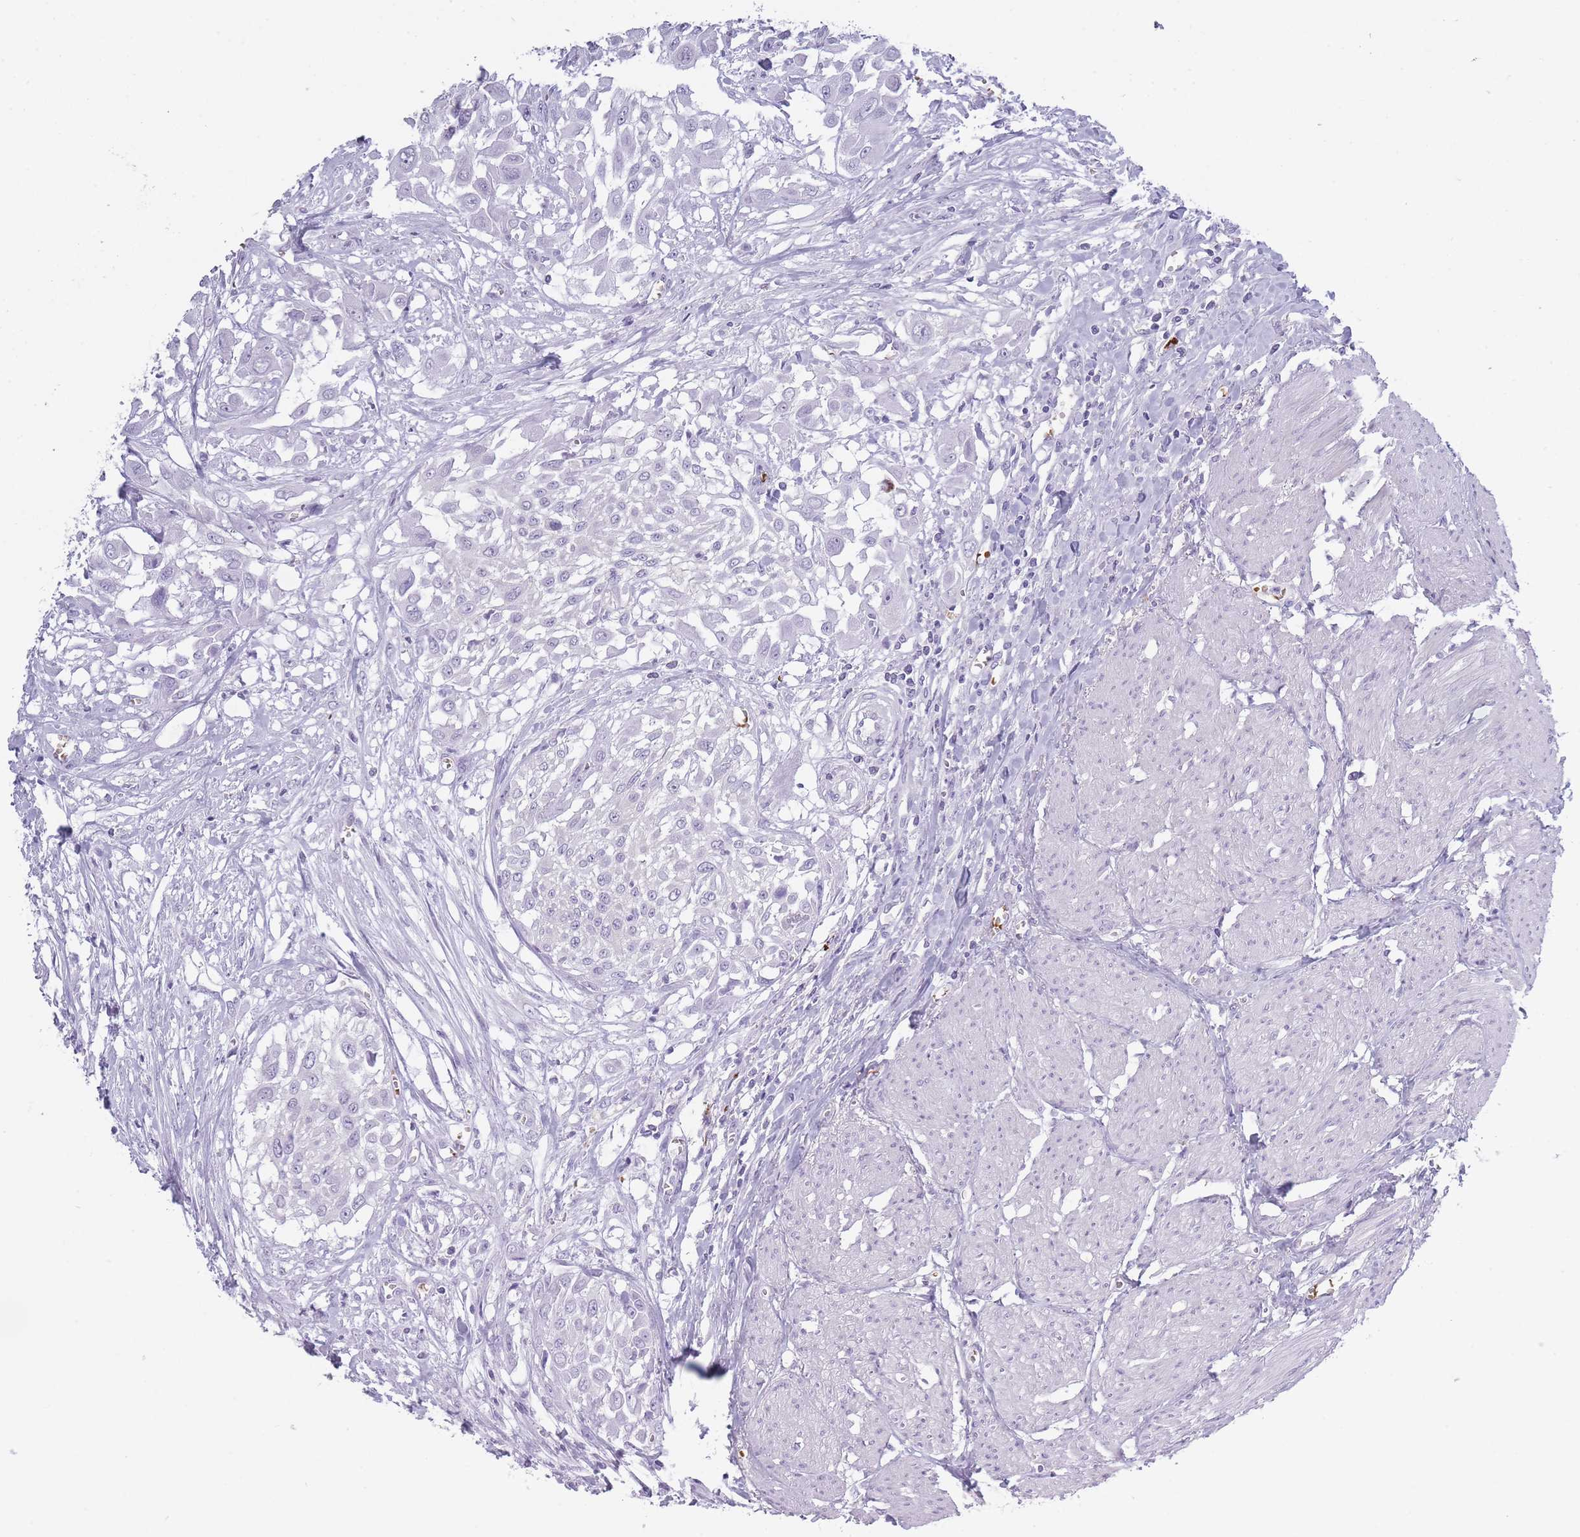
{"staining": {"intensity": "negative", "quantity": "none", "location": "none"}, "tissue": "urothelial cancer", "cell_type": "Tumor cells", "image_type": "cancer", "snomed": [{"axis": "morphology", "description": "Urothelial carcinoma, High grade"}, {"axis": "topography", "description": "Urinary bladder"}], "caption": "Immunohistochemical staining of urothelial carcinoma (high-grade) displays no significant positivity in tumor cells.", "gene": "OR7C1", "patient": {"sex": "male", "age": 57}}